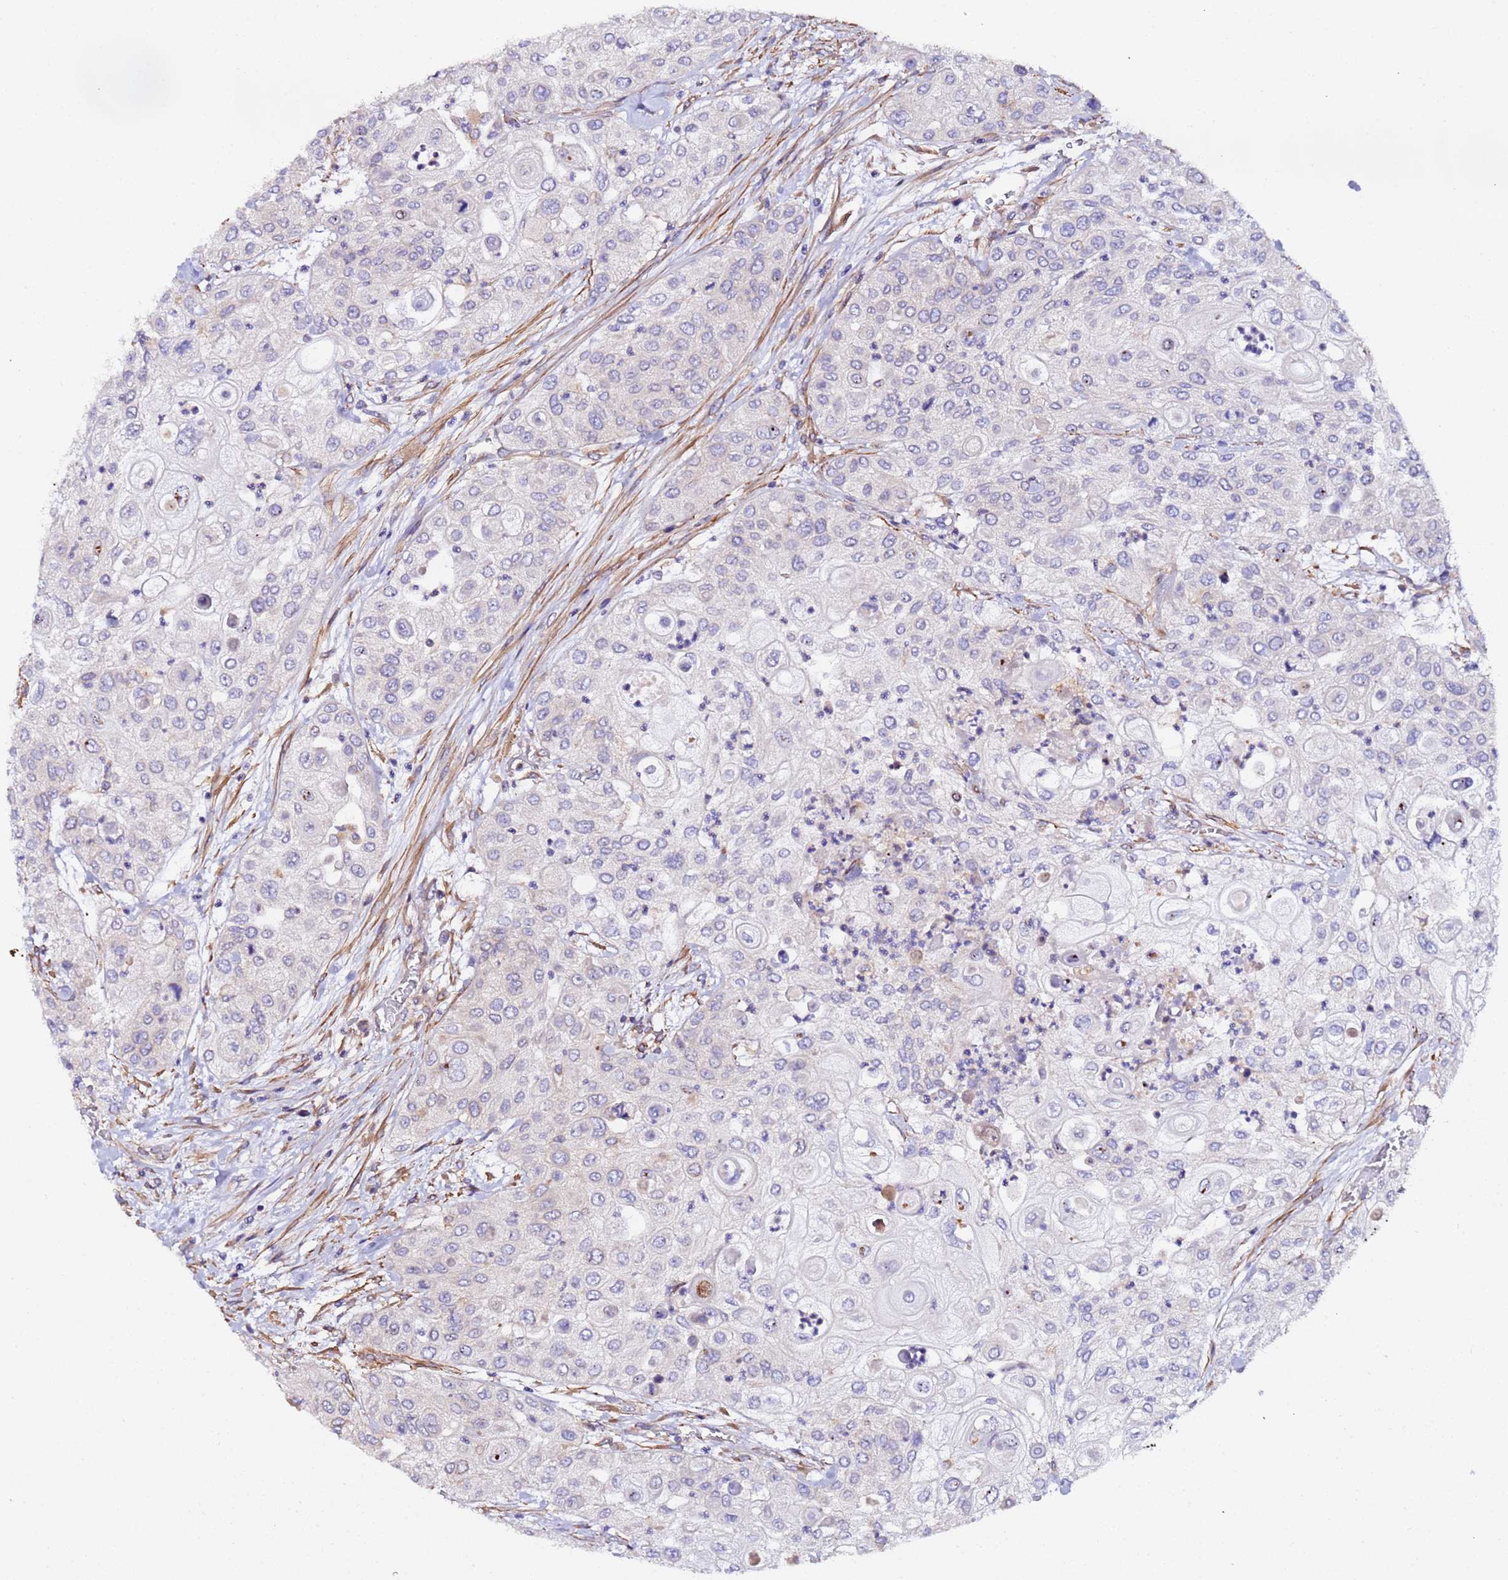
{"staining": {"intensity": "negative", "quantity": "none", "location": "none"}, "tissue": "urothelial cancer", "cell_type": "Tumor cells", "image_type": "cancer", "snomed": [{"axis": "morphology", "description": "Urothelial carcinoma, High grade"}, {"axis": "topography", "description": "Urinary bladder"}], "caption": "This is an immunohistochemistry photomicrograph of human urothelial cancer. There is no expression in tumor cells.", "gene": "JRKL", "patient": {"sex": "female", "age": 79}}